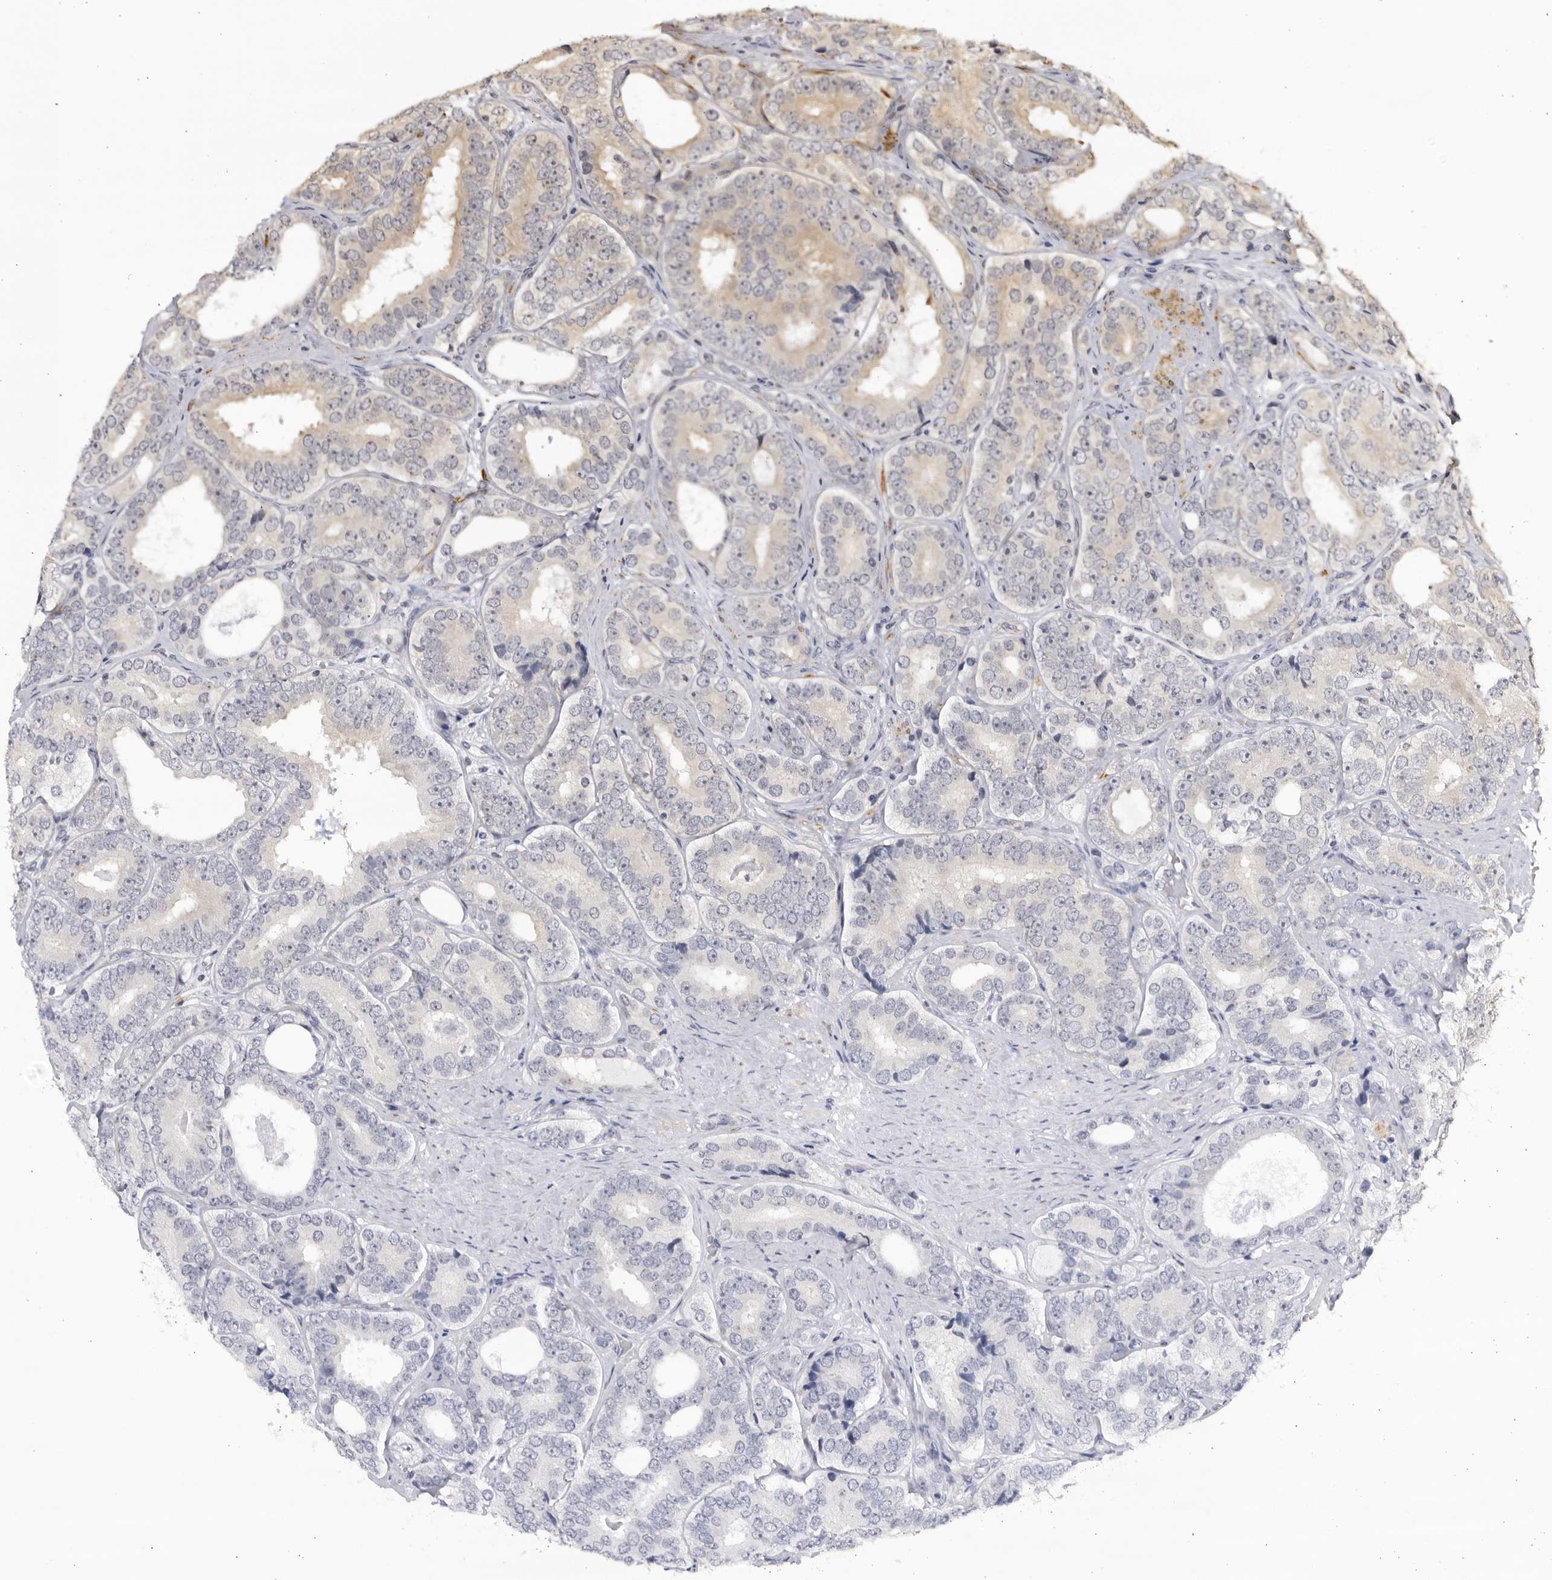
{"staining": {"intensity": "weak", "quantity": "<25%", "location": "cytoplasmic/membranous"}, "tissue": "prostate cancer", "cell_type": "Tumor cells", "image_type": "cancer", "snomed": [{"axis": "morphology", "description": "Adenocarcinoma, High grade"}, {"axis": "topography", "description": "Prostate"}], "caption": "Prostate cancer (adenocarcinoma (high-grade)) was stained to show a protein in brown. There is no significant staining in tumor cells.", "gene": "CNBD1", "patient": {"sex": "male", "age": 56}}